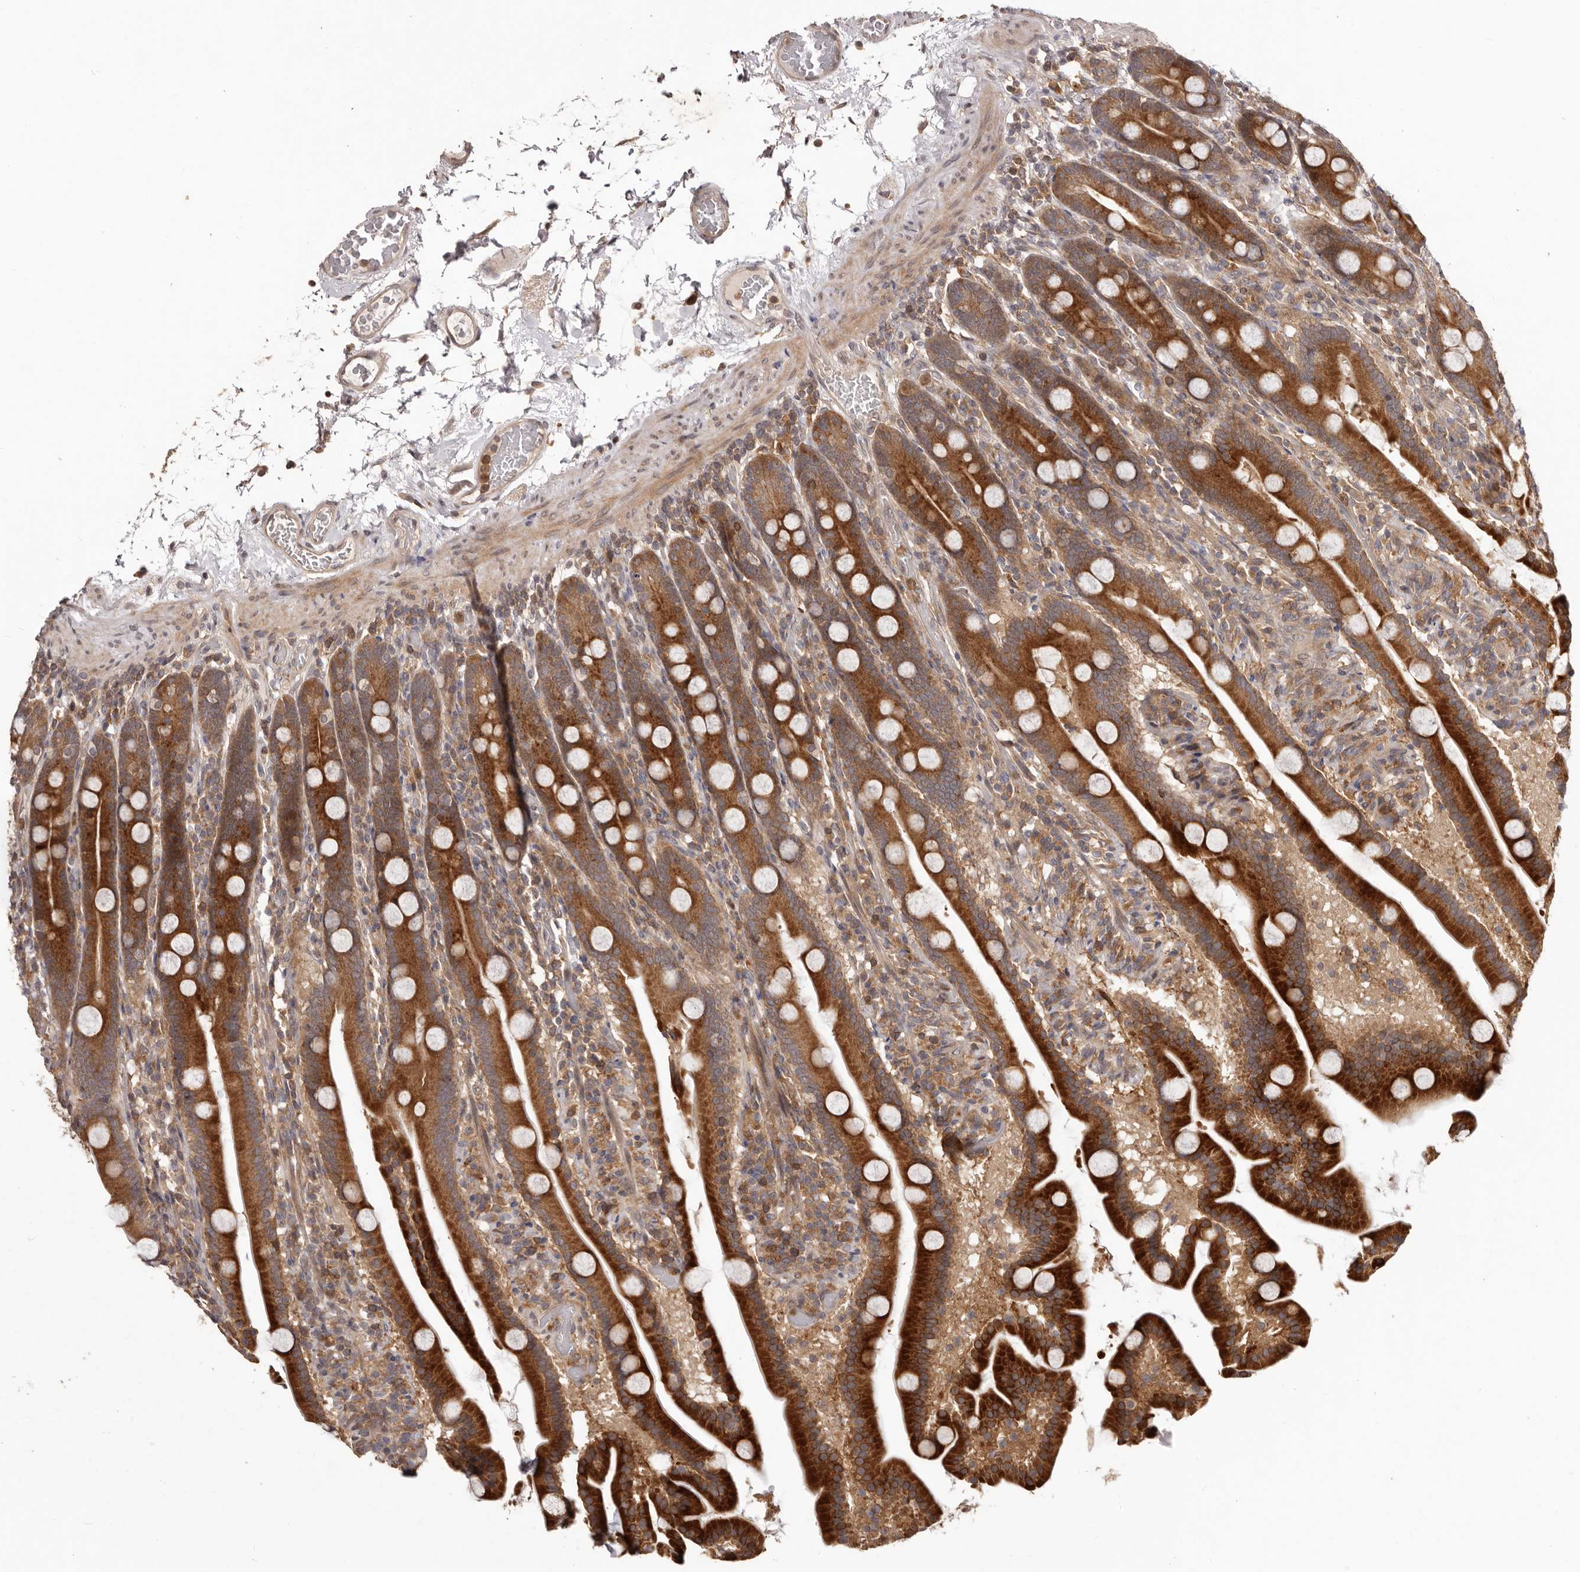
{"staining": {"intensity": "strong", "quantity": ">75%", "location": "cytoplasmic/membranous"}, "tissue": "duodenum", "cell_type": "Glandular cells", "image_type": "normal", "snomed": [{"axis": "morphology", "description": "Normal tissue, NOS"}, {"axis": "topography", "description": "Duodenum"}], "caption": "The photomicrograph exhibits immunohistochemical staining of unremarkable duodenum. There is strong cytoplasmic/membranous positivity is seen in about >75% of glandular cells.", "gene": "RNF187", "patient": {"sex": "male", "age": 55}}